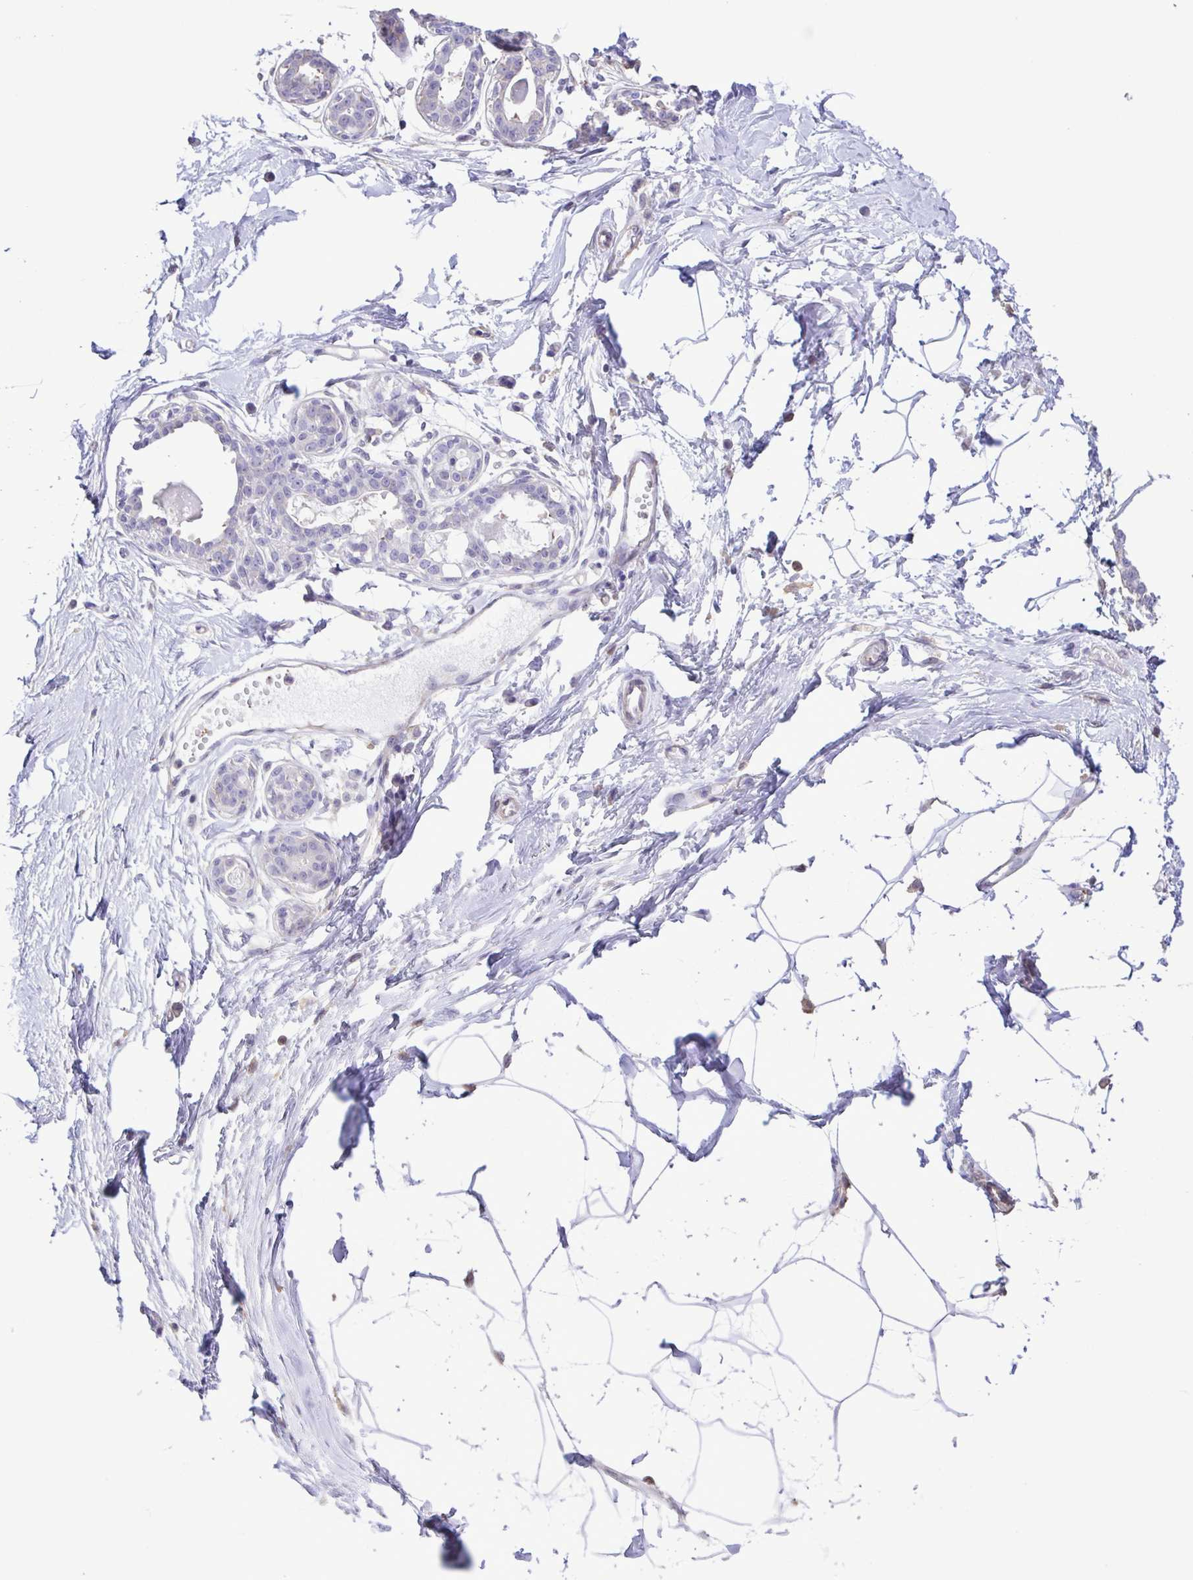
{"staining": {"intensity": "negative", "quantity": "none", "location": "none"}, "tissue": "breast", "cell_type": "Adipocytes", "image_type": "normal", "snomed": [{"axis": "morphology", "description": "Normal tissue, NOS"}, {"axis": "topography", "description": "Breast"}], "caption": "DAB immunohistochemical staining of benign breast demonstrates no significant staining in adipocytes.", "gene": "CYP17A1", "patient": {"sex": "female", "age": 45}}